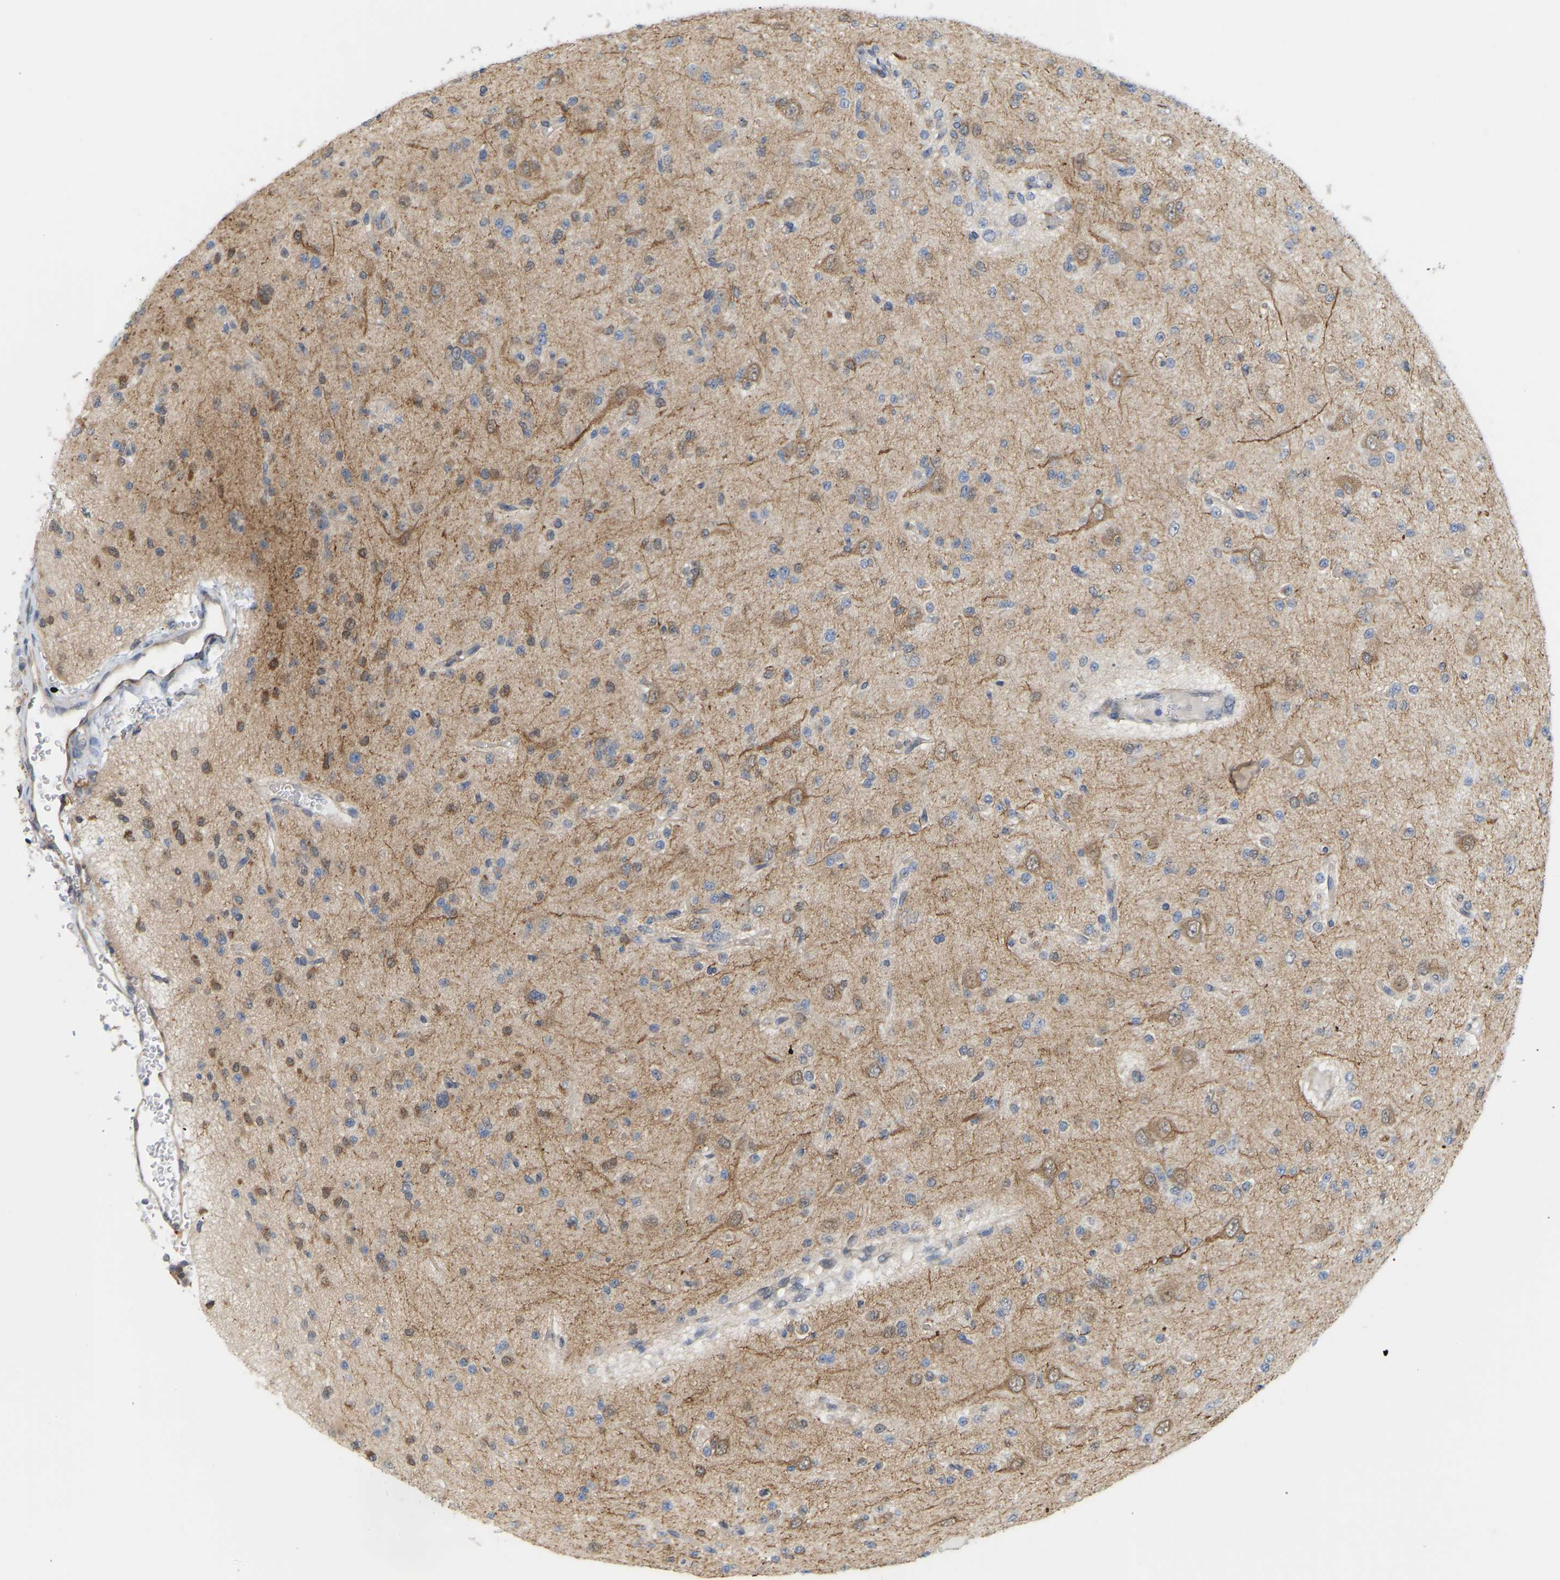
{"staining": {"intensity": "weak", "quantity": ">75%", "location": "cytoplasmic/membranous"}, "tissue": "glioma", "cell_type": "Tumor cells", "image_type": "cancer", "snomed": [{"axis": "morphology", "description": "Glioma, malignant, Low grade"}, {"axis": "topography", "description": "Brain"}], "caption": "Immunohistochemistry (DAB (3,3'-diaminobenzidine)) staining of malignant glioma (low-grade) exhibits weak cytoplasmic/membranous protein positivity in about >75% of tumor cells.", "gene": "BEND3", "patient": {"sex": "male", "age": 38}}